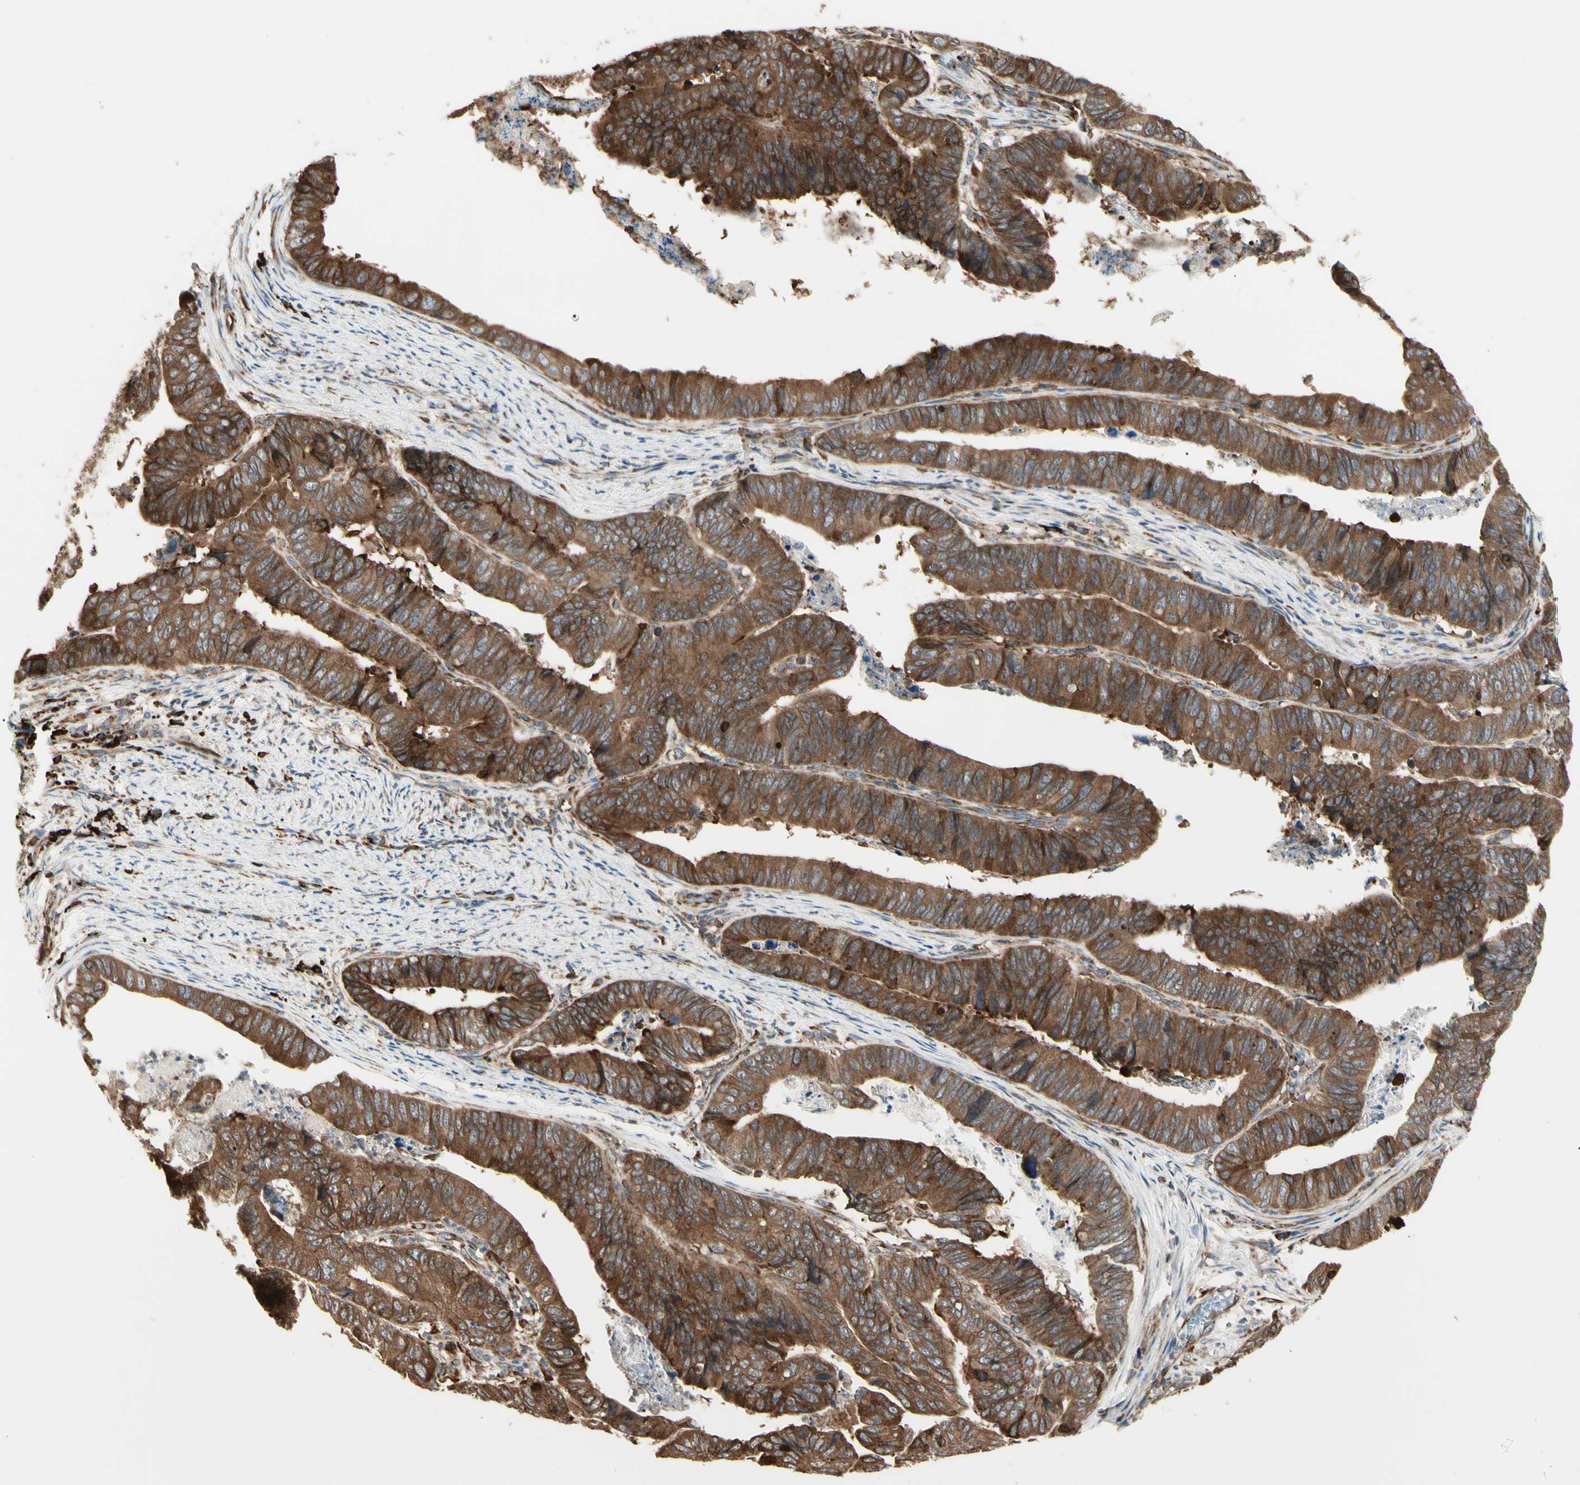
{"staining": {"intensity": "strong", "quantity": ">75%", "location": "cytoplasmic/membranous"}, "tissue": "stomach cancer", "cell_type": "Tumor cells", "image_type": "cancer", "snomed": [{"axis": "morphology", "description": "Adenocarcinoma, NOS"}, {"axis": "topography", "description": "Stomach, lower"}], "caption": "Immunohistochemical staining of human stomach adenocarcinoma reveals high levels of strong cytoplasmic/membranous positivity in about >75% of tumor cells.", "gene": "HSP90B1", "patient": {"sex": "male", "age": 77}}